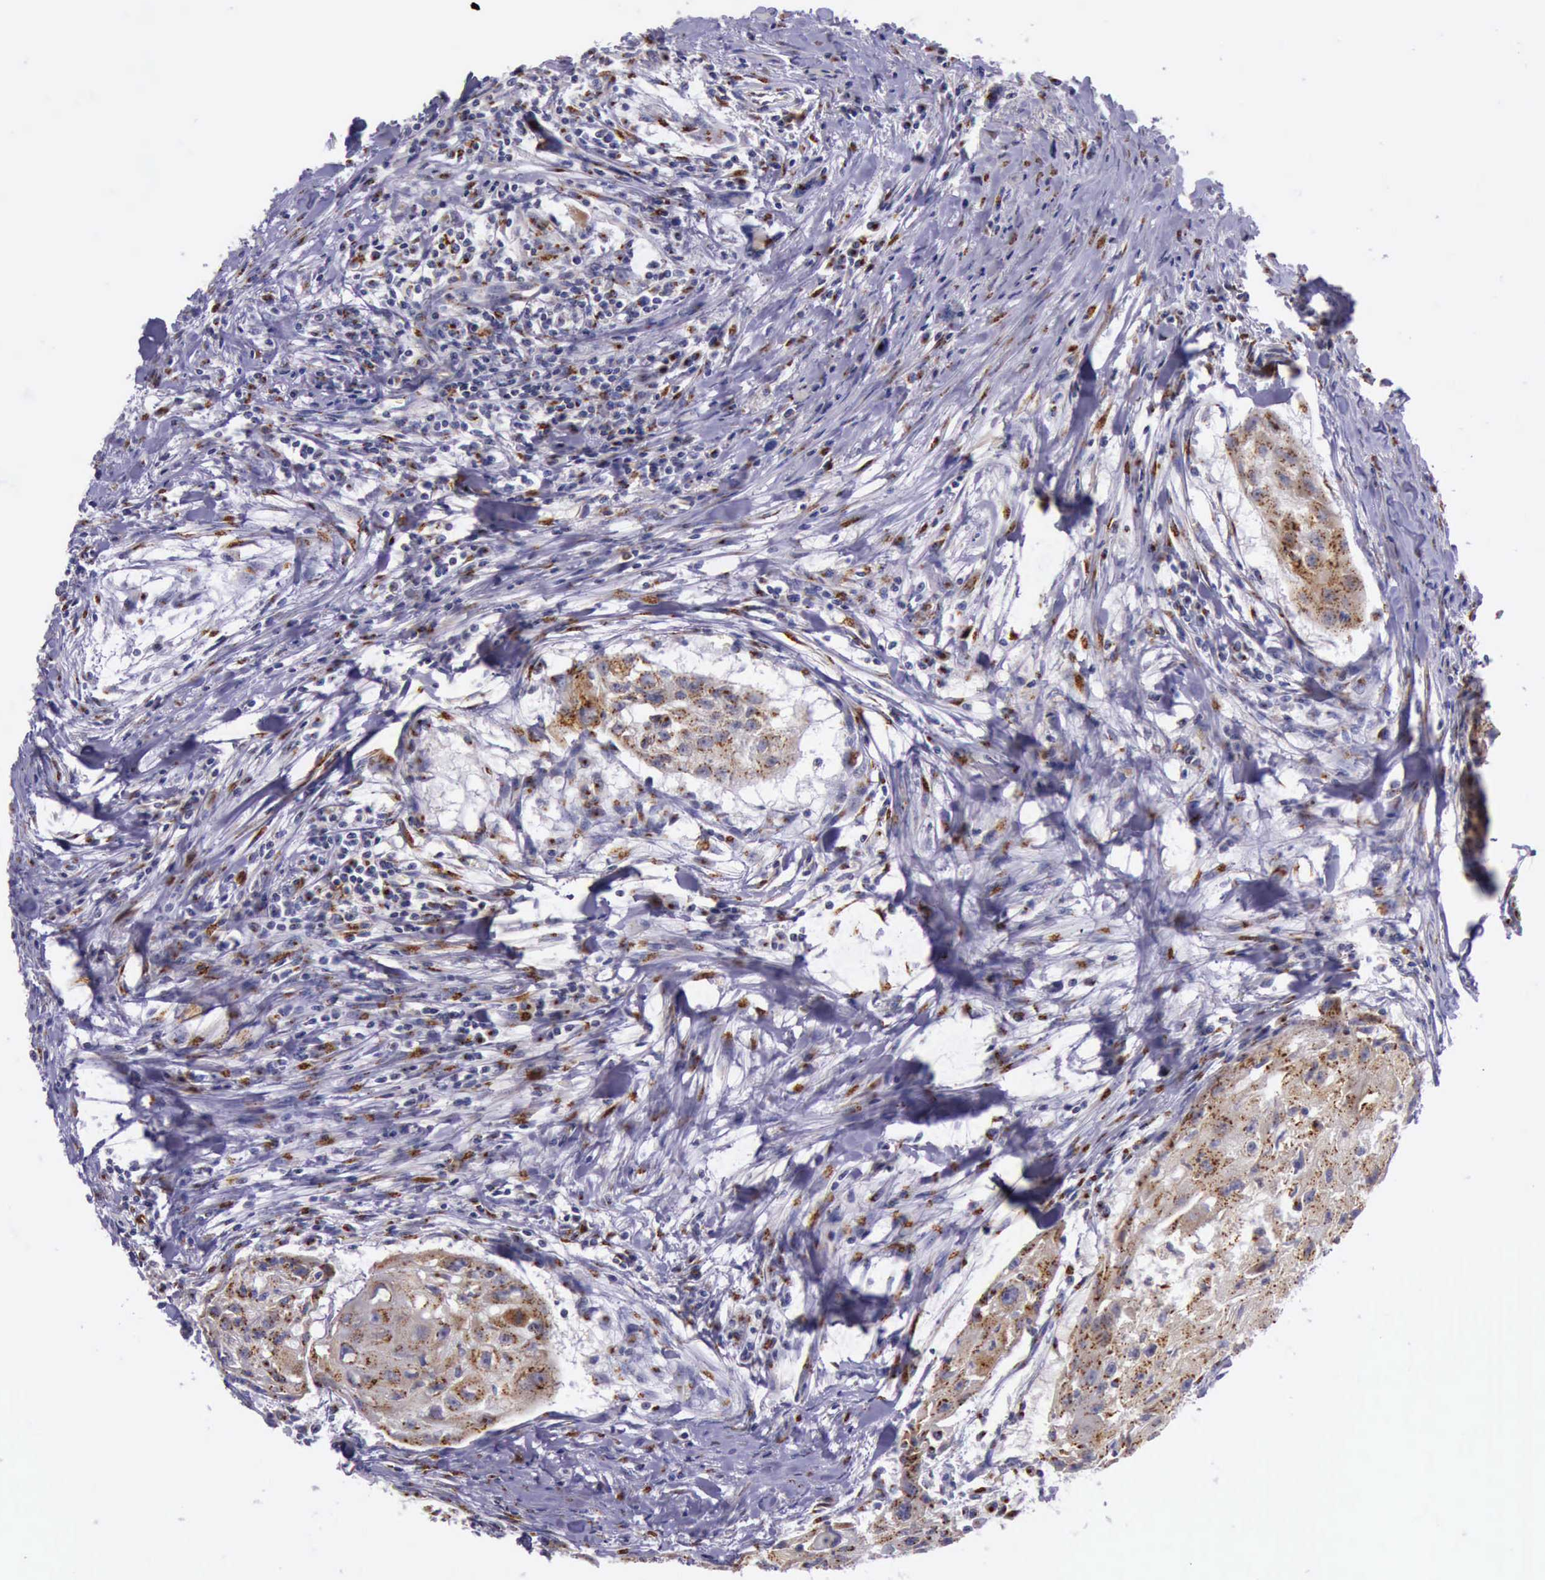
{"staining": {"intensity": "strong", "quantity": ">75%", "location": "cytoplasmic/membranous"}, "tissue": "head and neck cancer", "cell_type": "Tumor cells", "image_type": "cancer", "snomed": [{"axis": "morphology", "description": "Squamous cell carcinoma, NOS"}, {"axis": "topography", "description": "Head-Neck"}], "caption": "The immunohistochemical stain labels strong cytoplasmic/membranous staining in tumor cells of squamous cell carcinoma (head and neck) tissue.", "gene": "GOLGA5", "patient": {"sex": "male", "age": 64}}